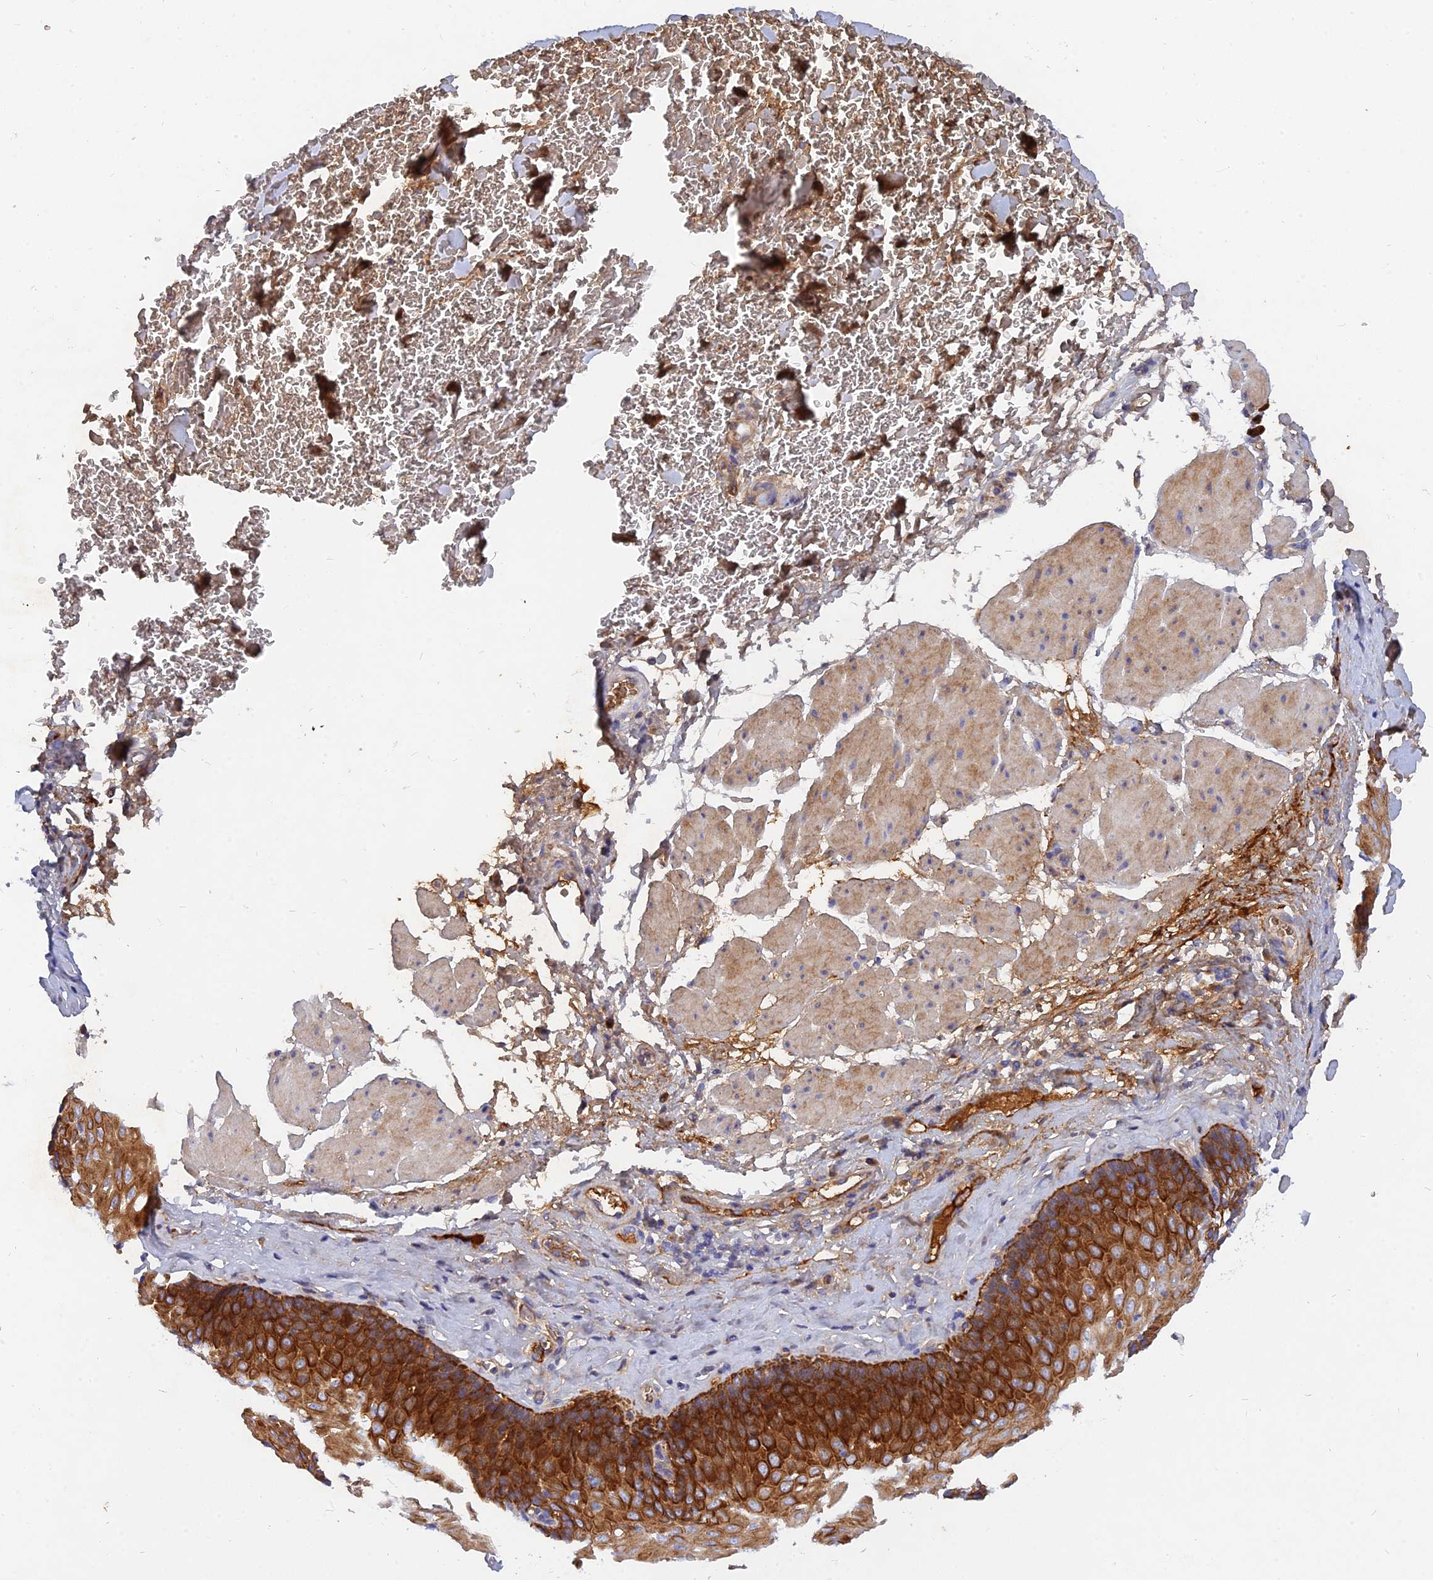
{"staining": {"intensity": "strong", "quantity": ">75%", "location": "cytoplasmic/membranous"}, "tissue": "esophagus", "cell_type": "Squamous epithelial cells", "image_type": "normal", "snomed": [{"axis": "morphology", "description": "Normal tissue, NOS"}, {"axis": "topography", "description": "Esophagus"}], "caption": "Esophagus stained with a brown dye demonstrates strong cytoplasmic/membranous positive positivity in approximately >75% of squamous epithelial cells.", "gene": "MROH1", "patient": {"sex": "female", "age": 66}}